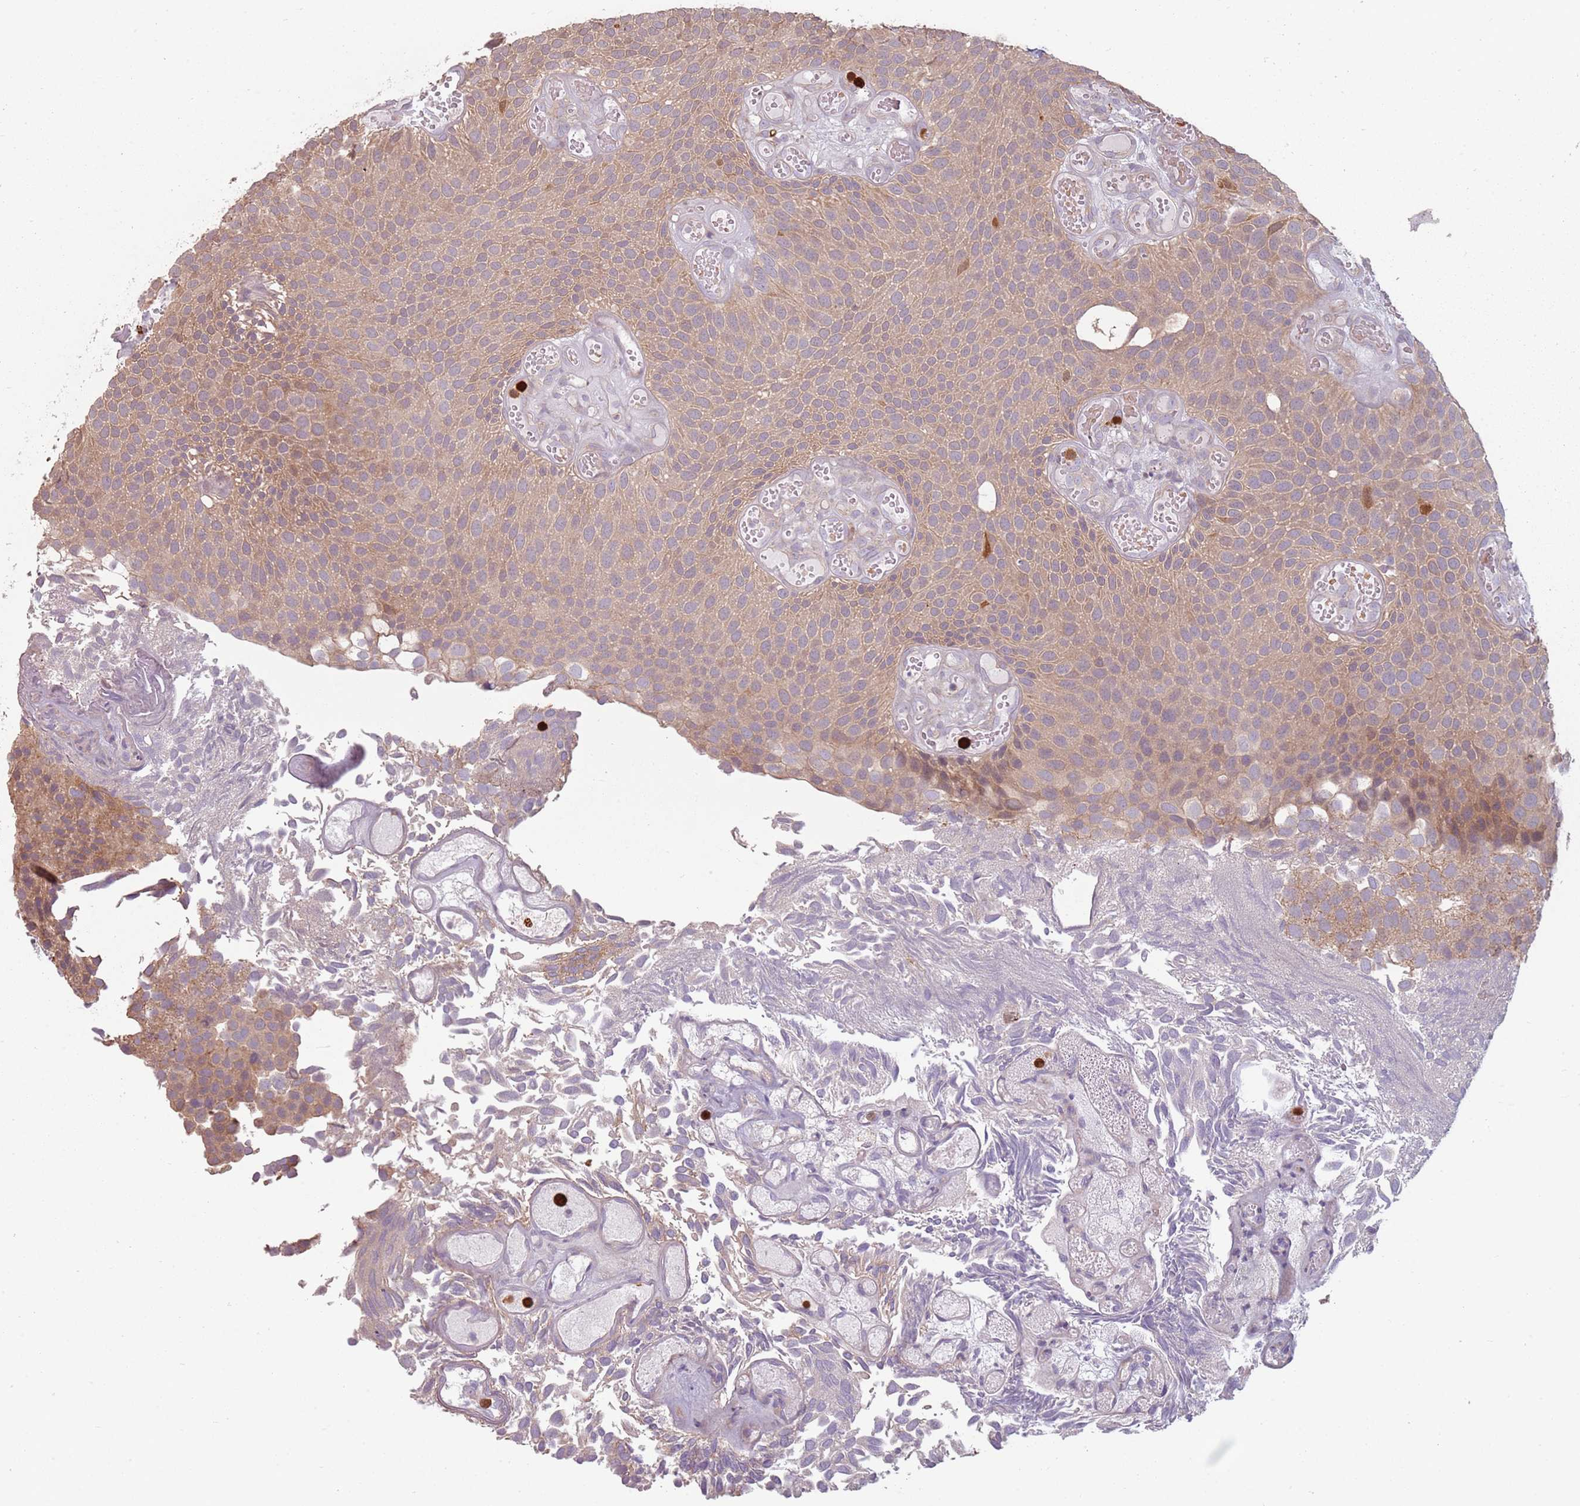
{"staining": {"intensity": "weak", "quantity": ">75%", "location": "cytoplasmic/membranous"}, "tissue": "urothelial cancer", "cell_type": "Tumor cells", "image_type": "cancer", "snomed": [{"axis": "morphology", "description": "Urothelial carcinoma, Low grade"}, {"axis": "topography", "description": "Urinary bladder"}], "caption": "The image shows staining of urothelial carcinoma (low-grade), revealing weak cytoplasmic/membranous protein positivity (brown color) within tumor cells. (DAB (3,3'-diaminobenzidine) = brown stain, brightfield microscopy at high magnification).", "gene": "SPAG4", "patient": {"sex": "male", "age": 89}}